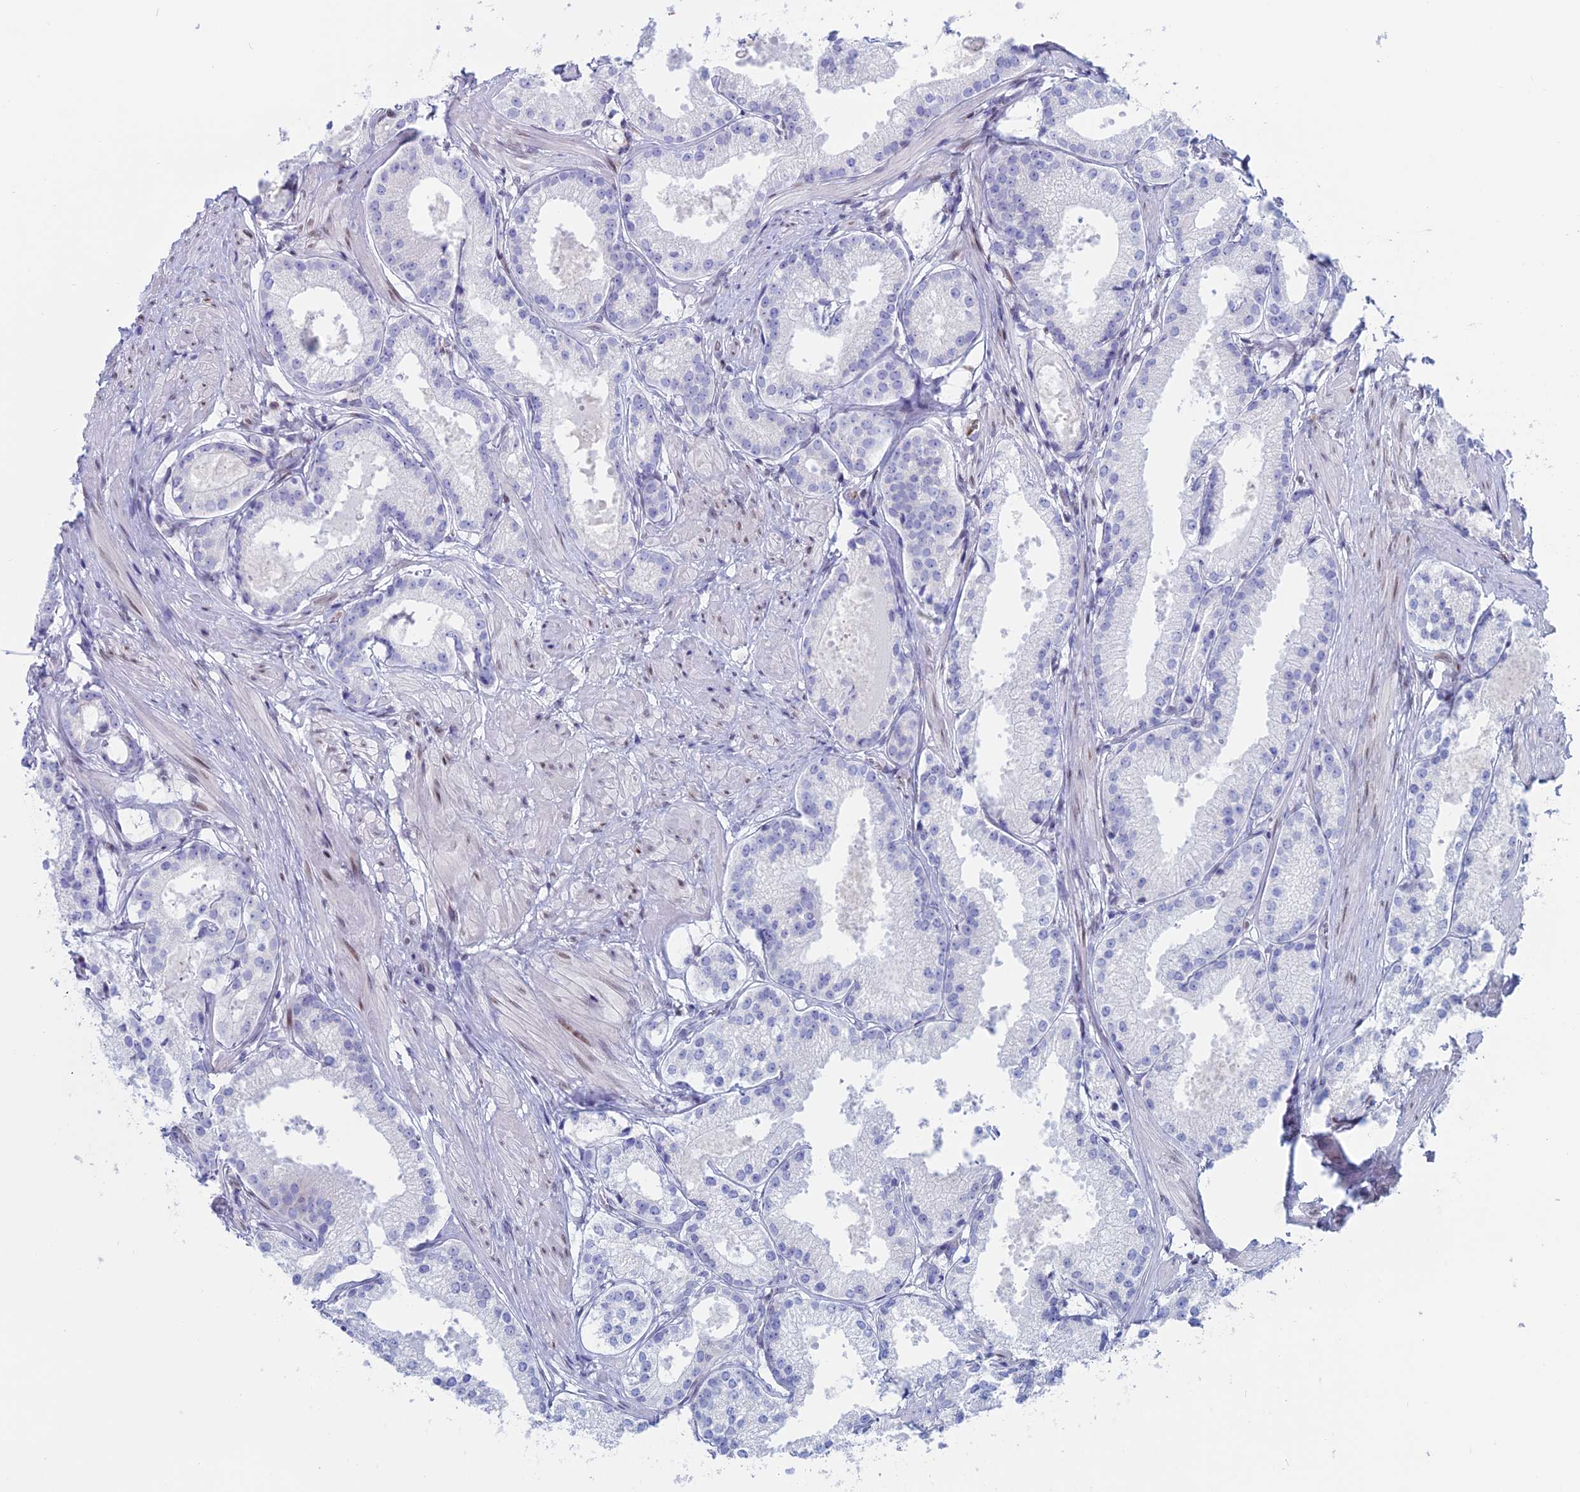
{"staining": {"intensity": "negative", "quantity": "none", "location": "none"}, "tissue": "prostate cancer", "cell_type": "Tumor cells", "image_type": "cancer", "snomed": [{"axis": "morphology", "description": "Adenocarcinoma, Low grade"}, {"axis": "topography", "description": "Prostate"}], "caption": "A photomicrograph of human prostate cancer is negative for staining in tumor cells.", "gene": "CERS6", "patient": {"sex": "male", "age": 57}}